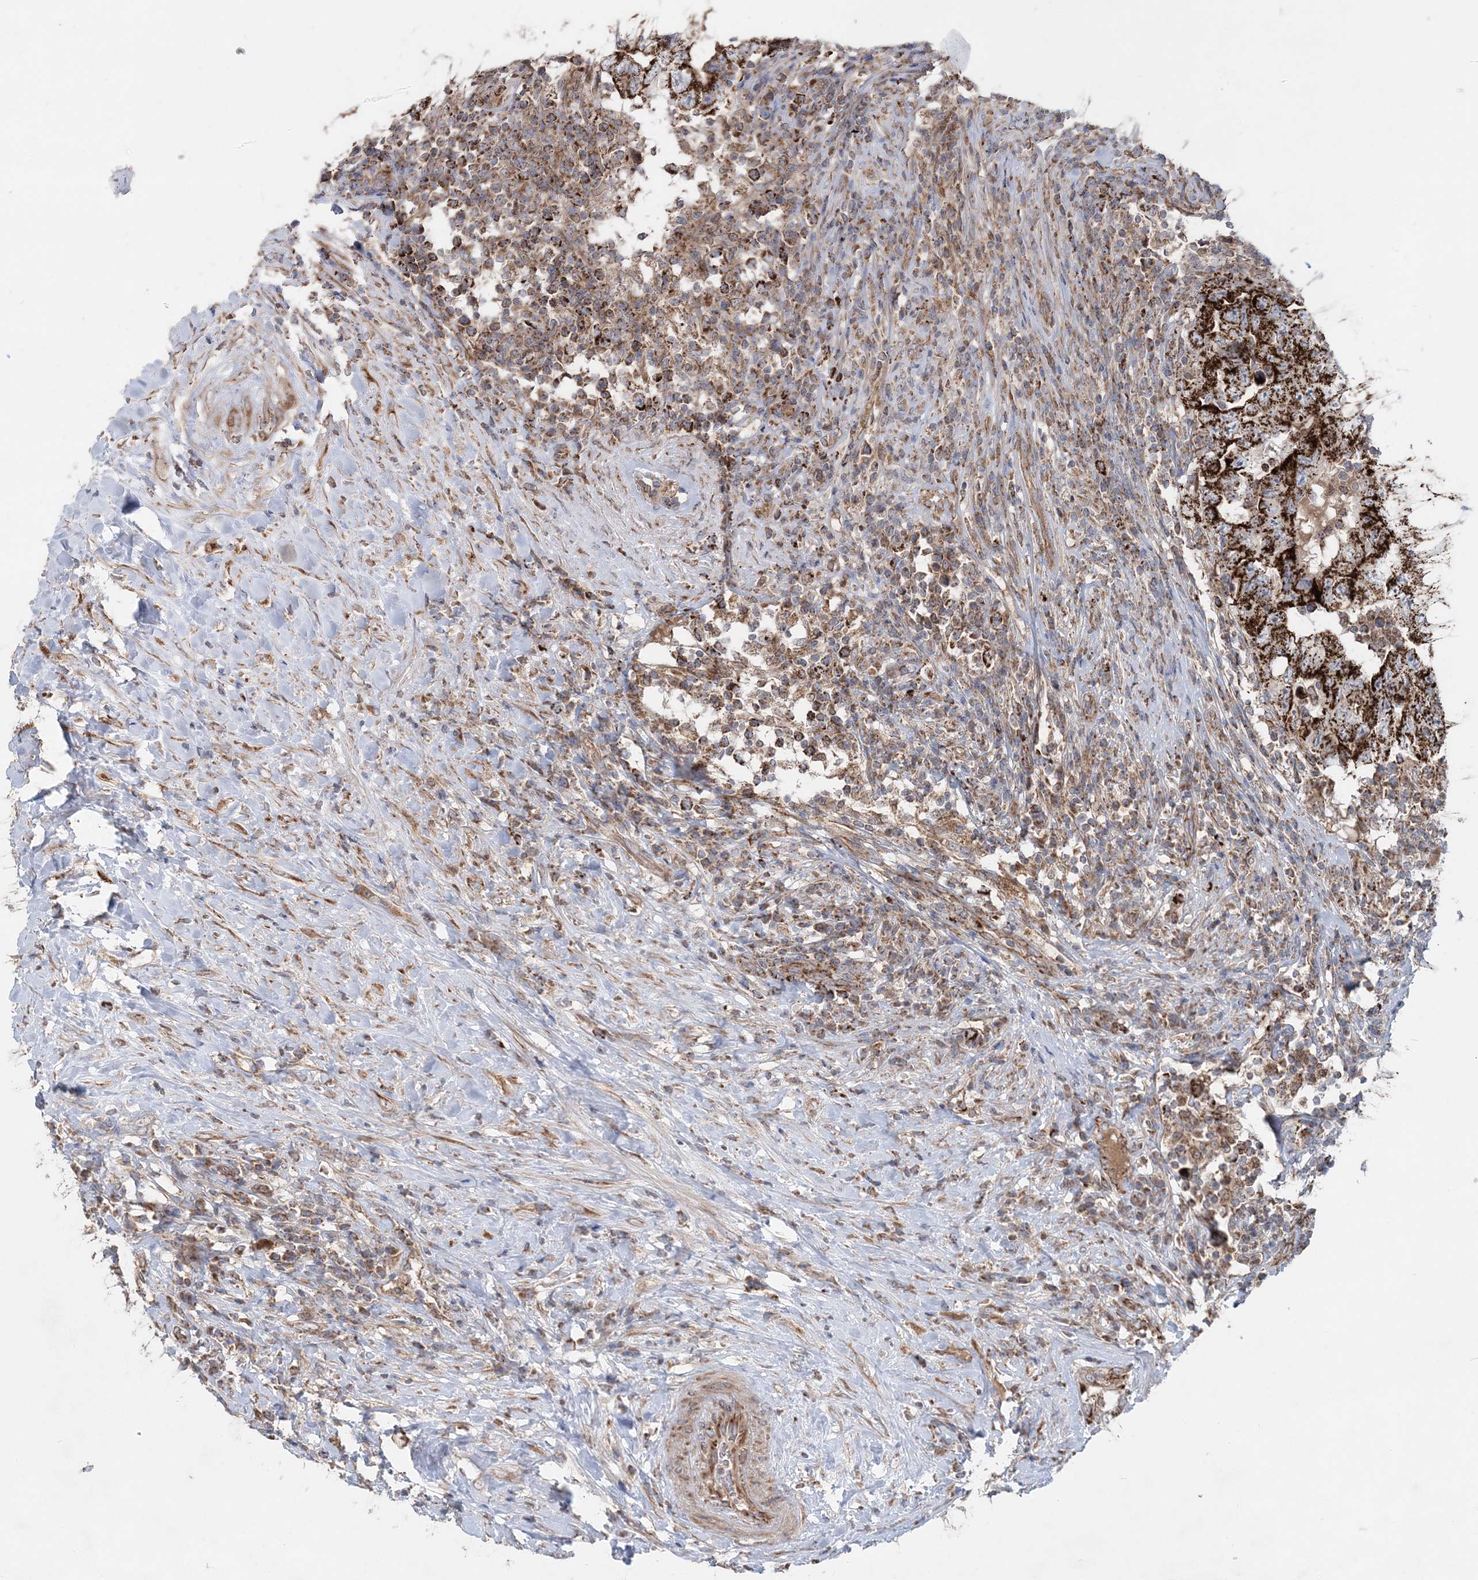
{"staining": {"intensity": "strong", "quantity": ">75%", "location": "cytoplasmic/membranous"}, "tissue": "testis cancer", "cell_type": "Tumor cells", "image_type": "cancer", "snomed": [{"axis": "morphology", "description": "Carcinoma, Embryonal, NOS"}, {"axis": "topography", "description": "Testis"}], "caption": "About >75% of tumor cells in testis cancer (embryonal carcinoma) demonstrate strong cytoplasmic/membranous protein positivity as visualized by brown immunohistochemical staining.", "gene": "LRPPRC", "patient": {"sex": "male", "age": 26}}